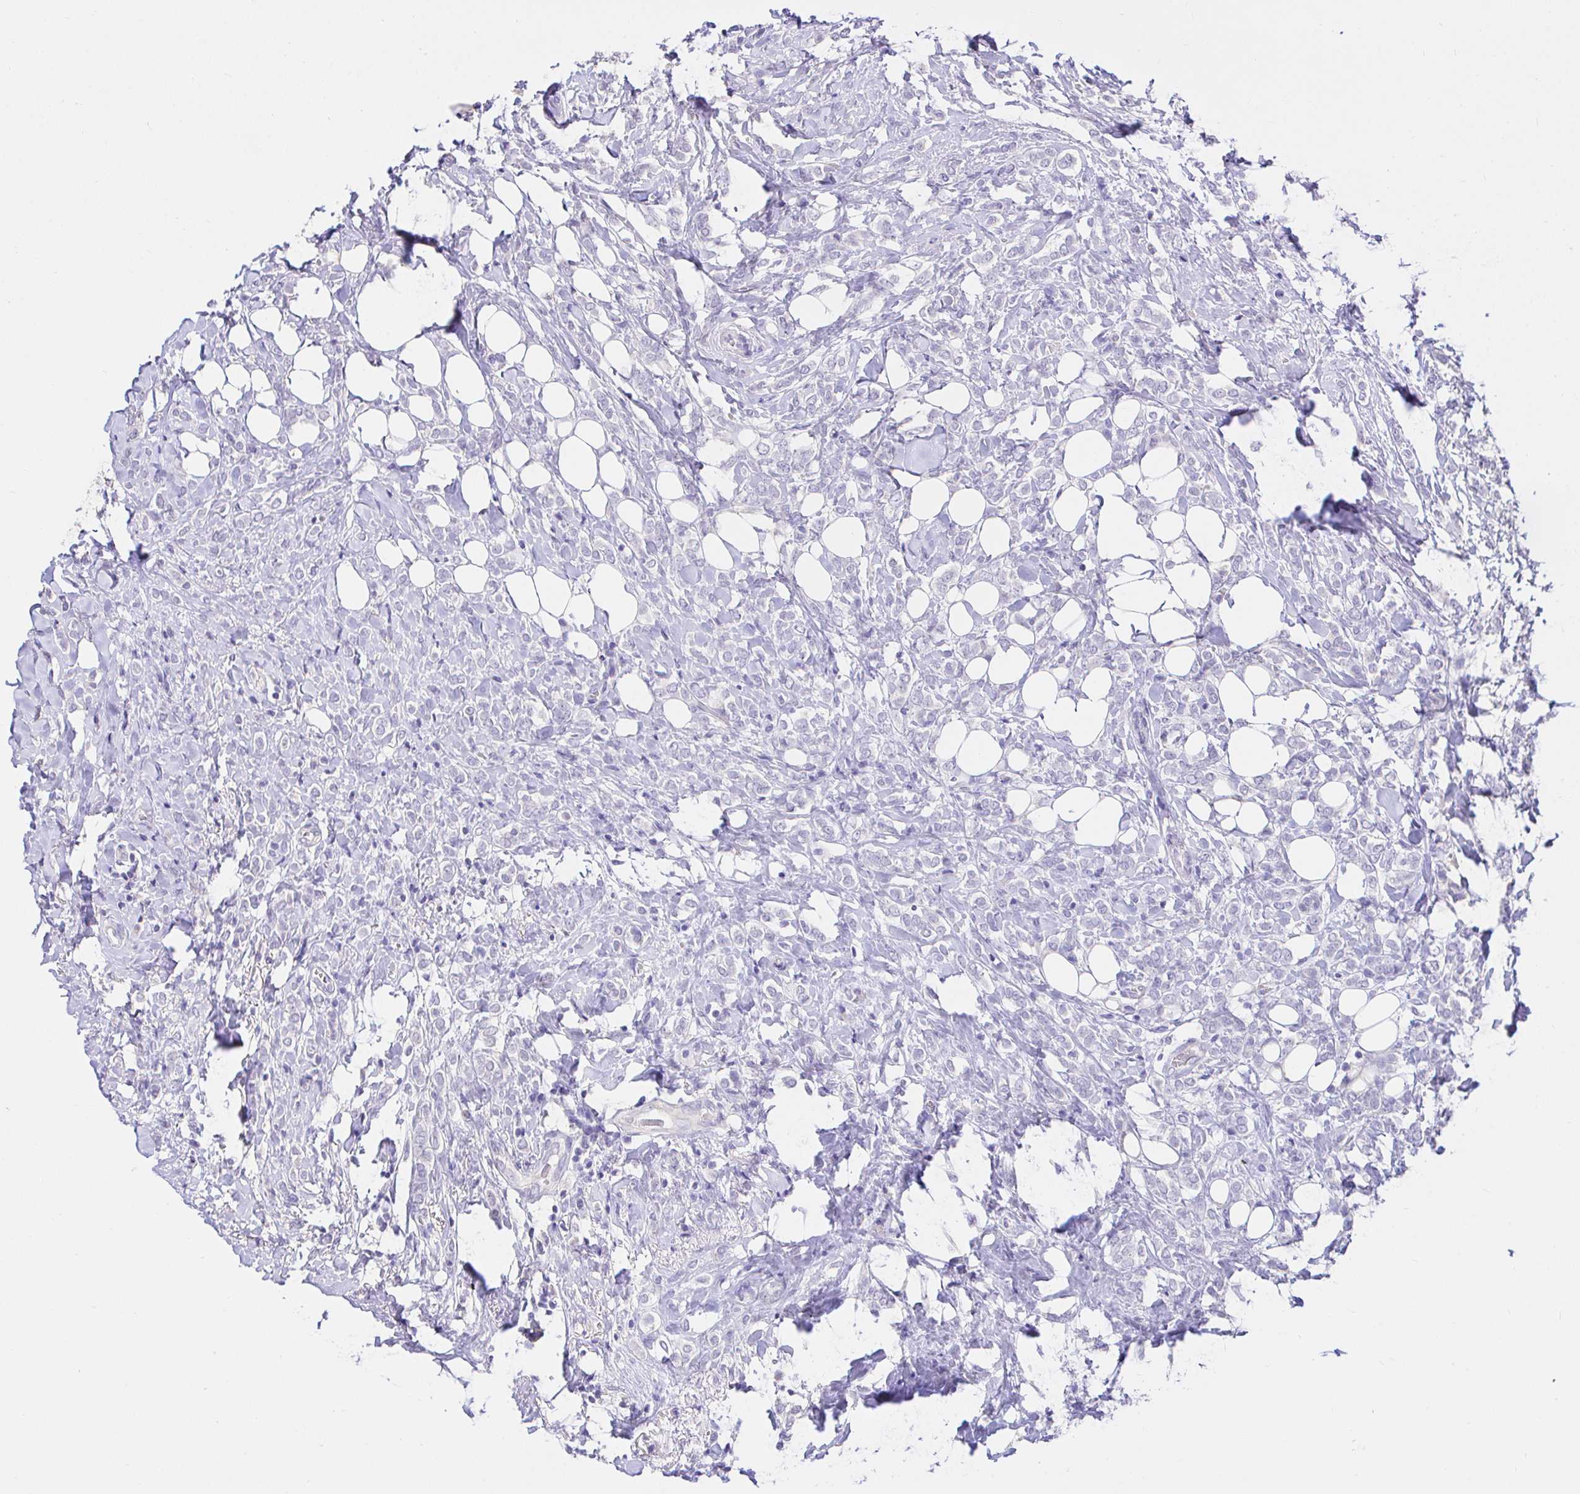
{"staining": {"intensity": "negative", "quantity": "none", "location": "none"}, "tissue": "breast cancer", "cell_type": "Tumor cells", "image_type": "cancer", "snomed": [{"axis": "morphology", "description": "Lobular carcinoma"}, {"axis": "topography", "description": "Breast"}], "caption": "The IHC histopathology image has no significant staining in tumor cells of breast cancer tissue.", "gene": "CDO1", "patient": {"sex": "female", "age": 49}}